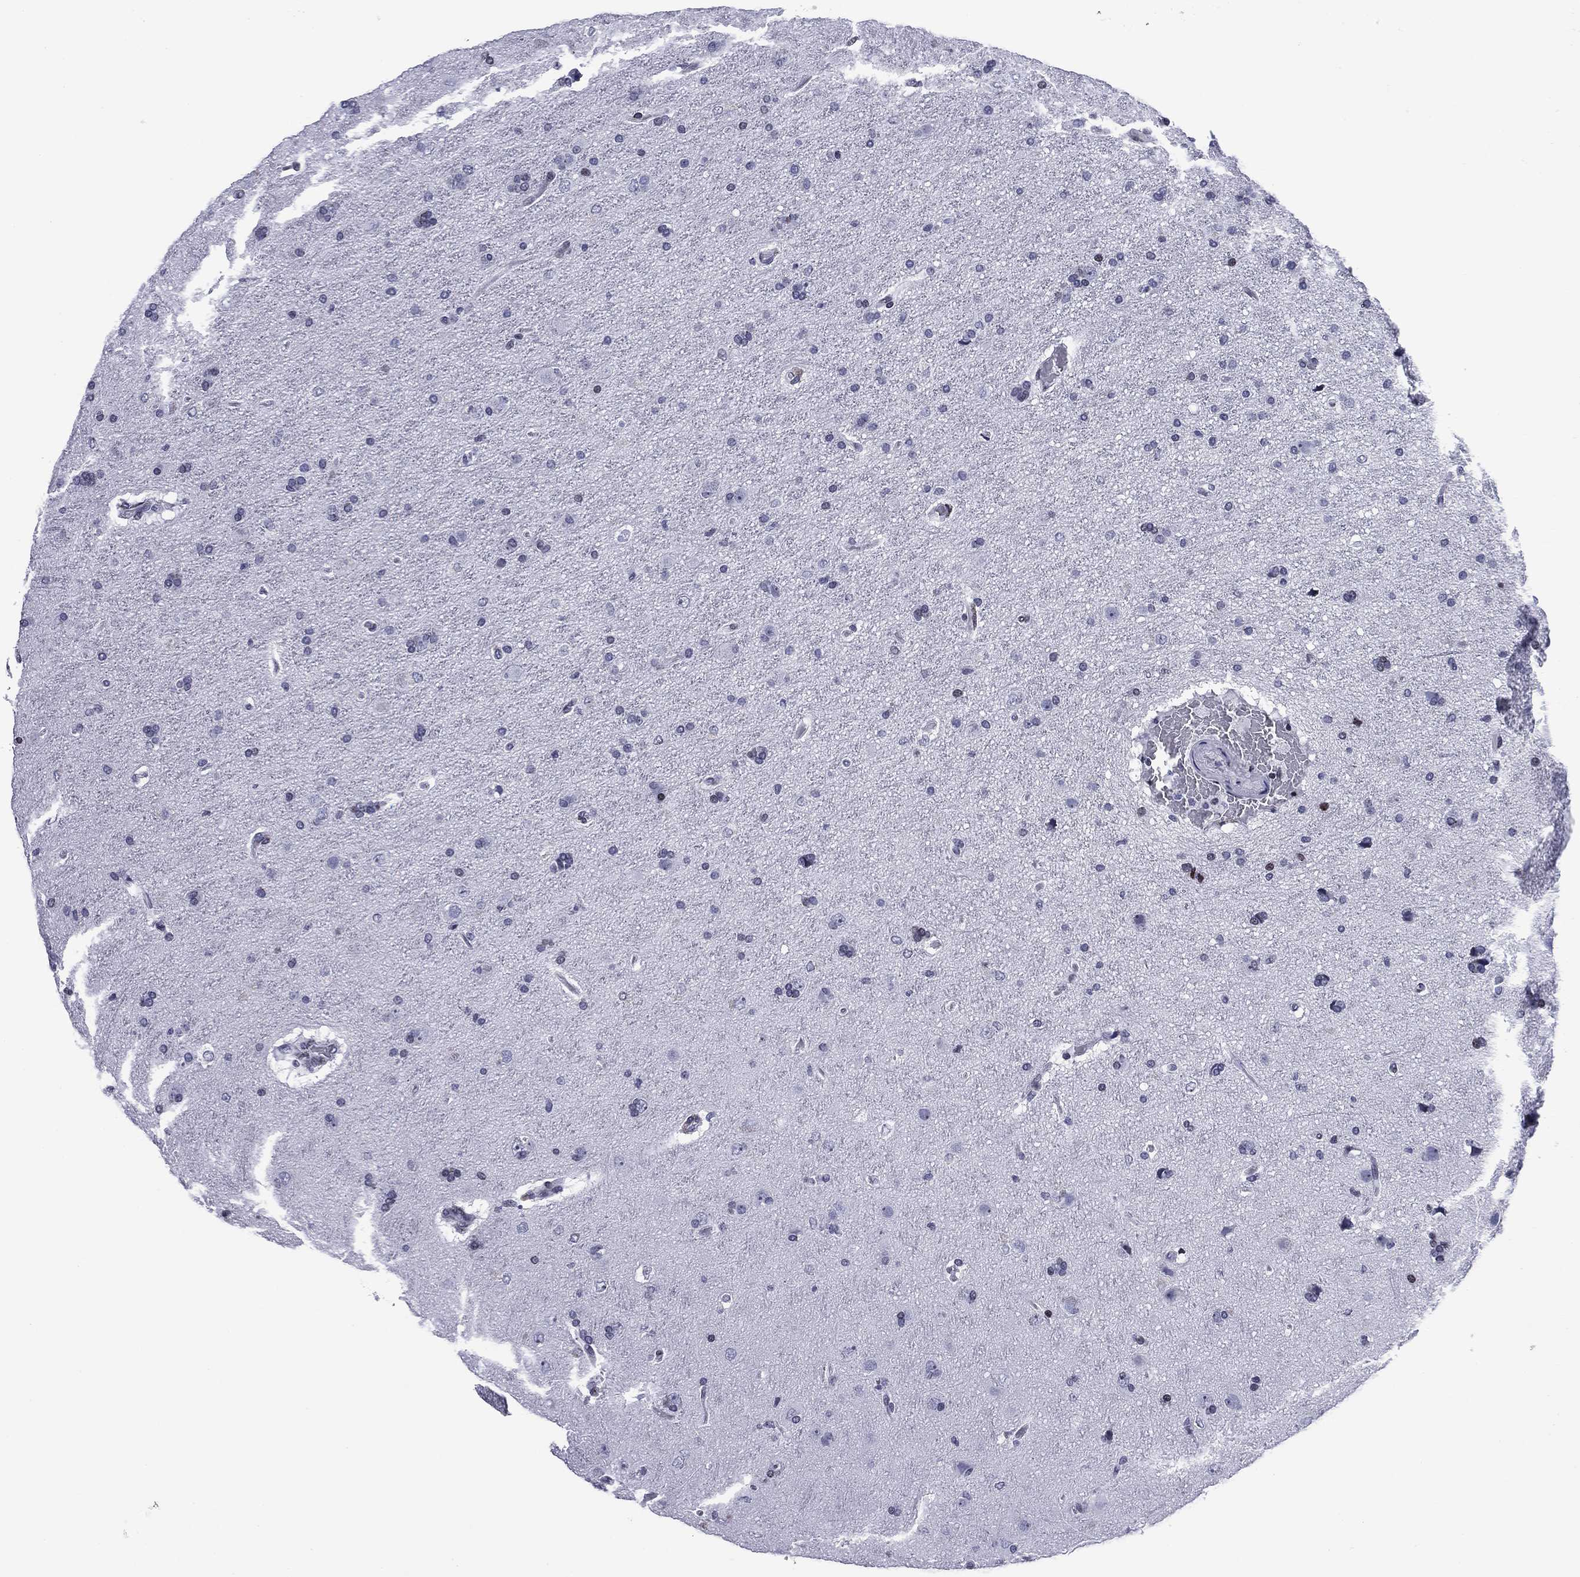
{"staining": {"intensity": "negative", "quantity": "none", "location": "none"}, "tissue": "glioma", "cell_type": "Tumor cells", "image_type": "cancer", "snomed": [{"axis": "morphology", "description": "Glioma, malignant, NOS"}, {"axis": "topography", "description": "Cerebral cortex"}], "caption": "DAB immunohistochemical staining of human glioma (malignant) reveals no significant expression in tumor cells.", "gene": "CCDC144A", "patient": {"sex": "male", "age": 58}}